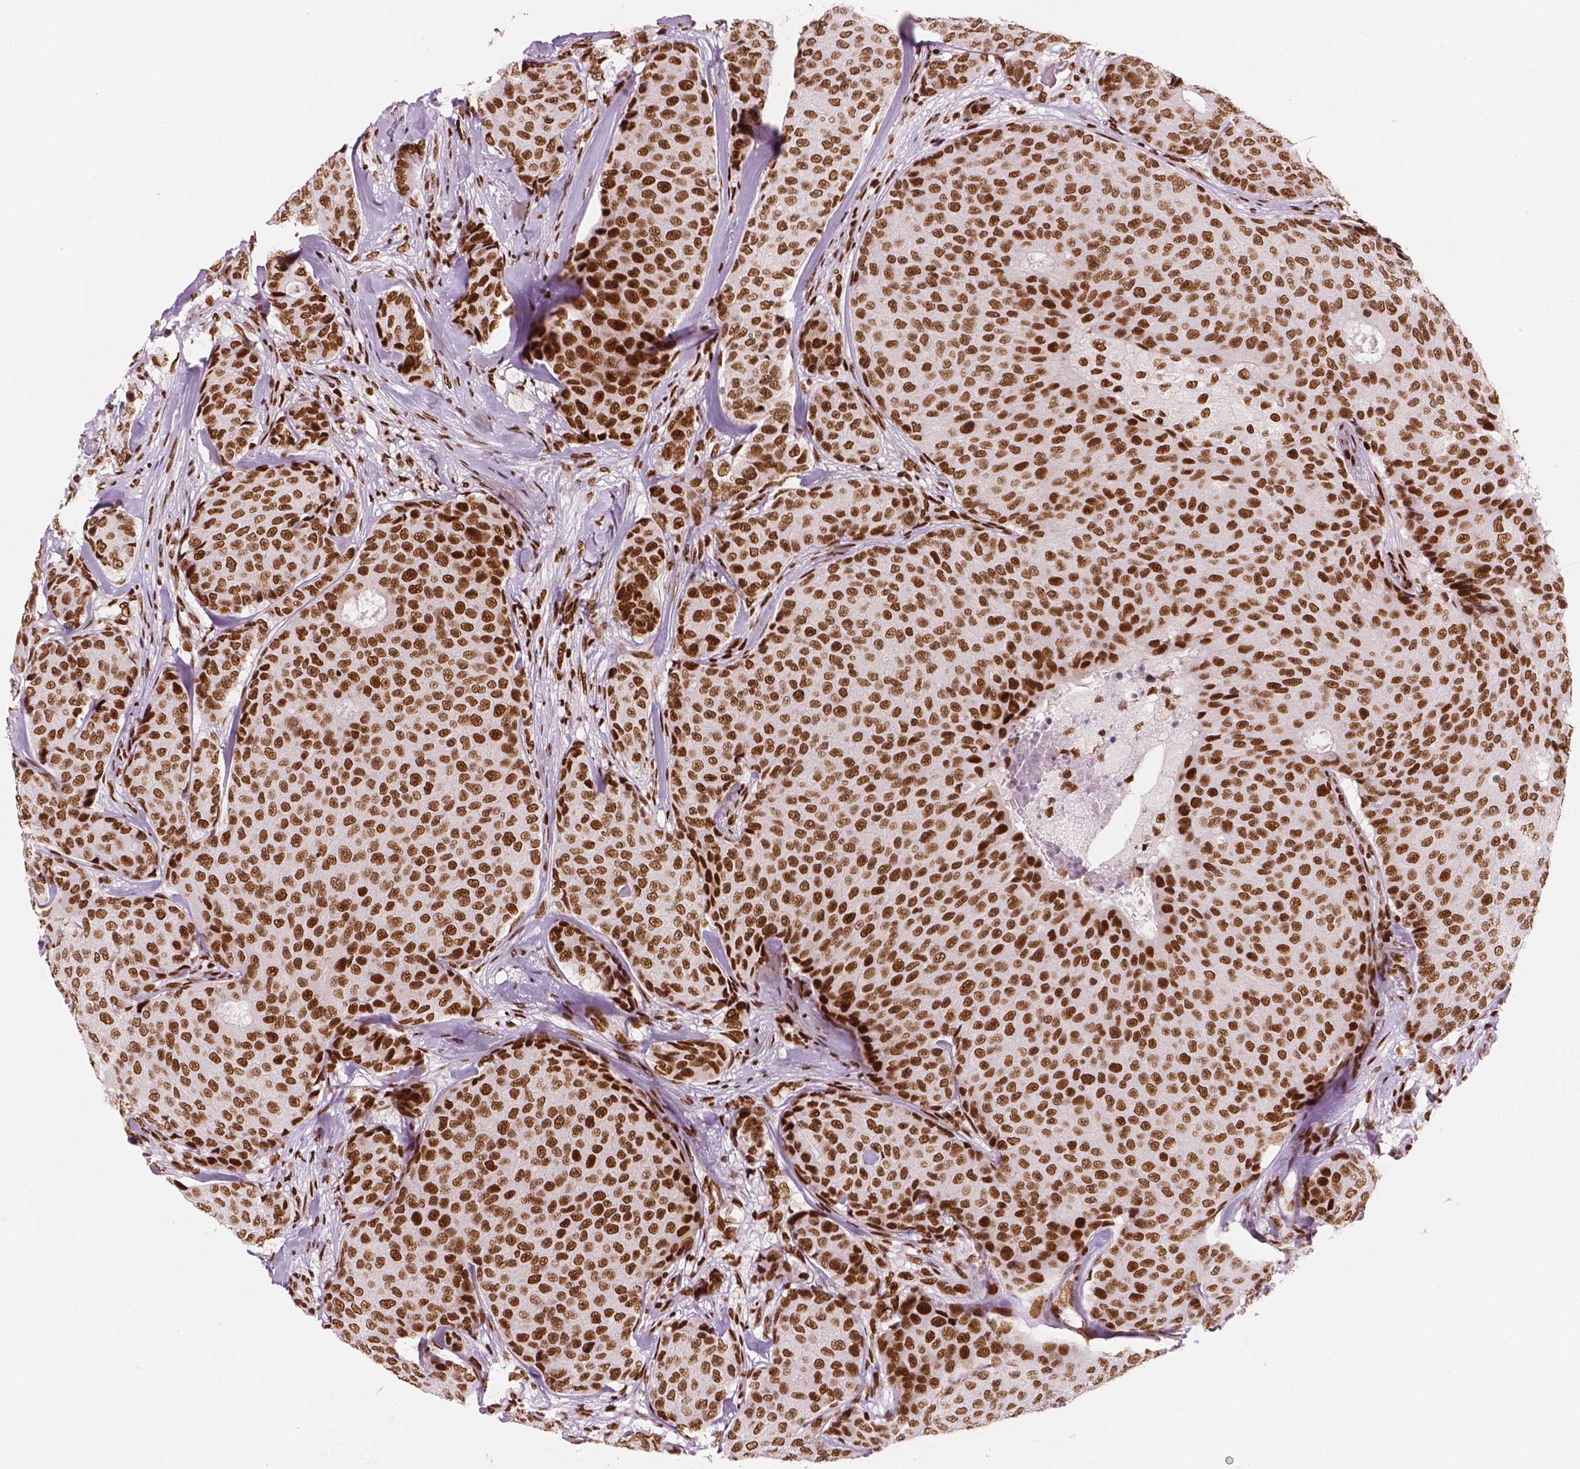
{"staining": {"intensity": "strong", "quantity": ">75%", "location": "nuclear"}, "tissue": "breast cancer", "cell_type": "Tumor cells", "image_type": "cancer", "snomed": [{"axis": "morphology", "description": "Duct carcinoma"}, {"axis": "topography", "description": "Breast"}], "caption": "A brown stain labels strong nuclear staining of a protein in breast infiltrating ductal carcinoma tumor cells.", "gene": "BRD4", "patient": {"sex": "female", "age": 75}}